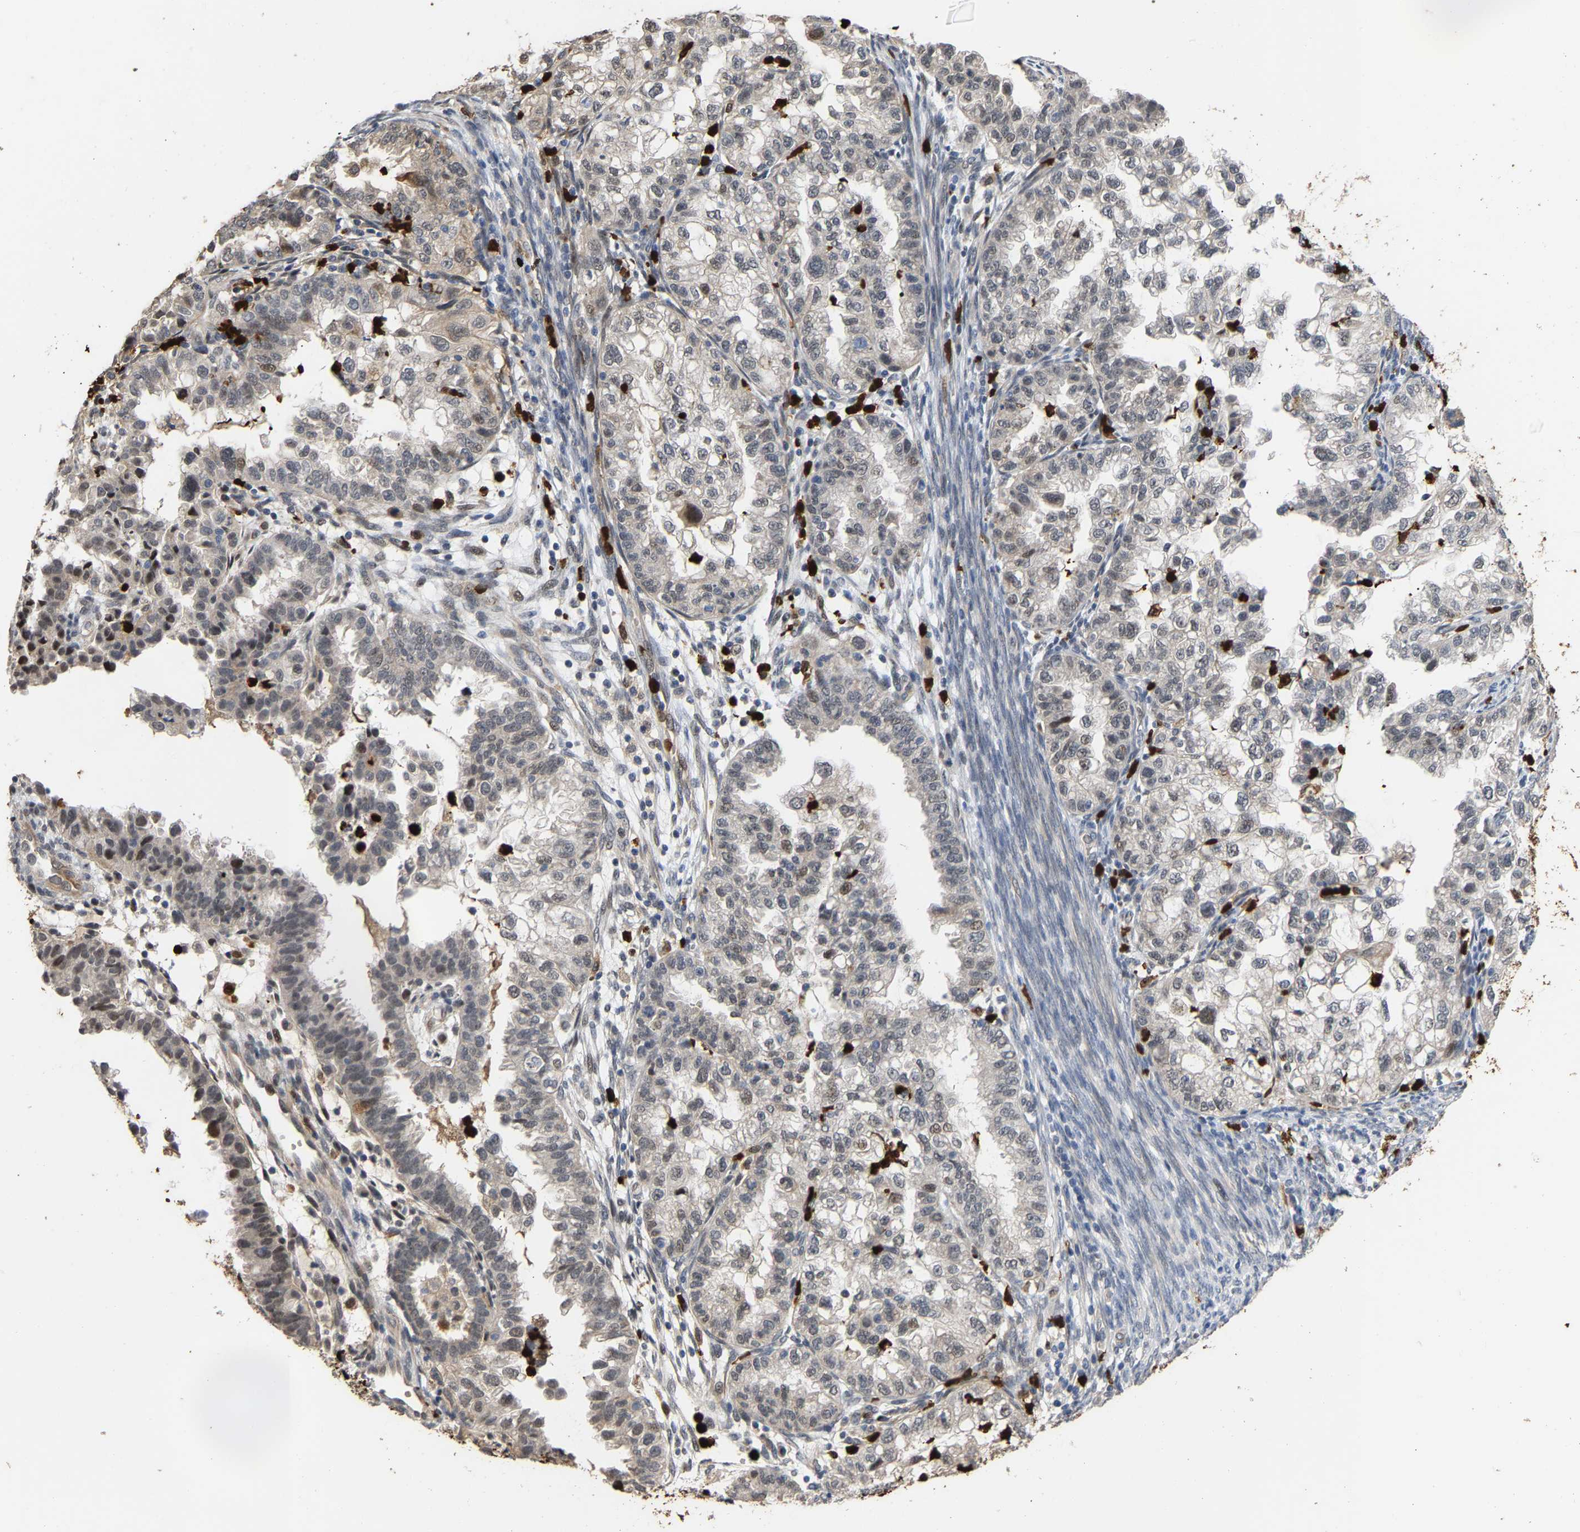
{"staining": {"intensity": "weak", "quantity": "<25%", "location": "cytoplasmic/membranous,nuclear"}, "tissue": "endometrial cancer", "cell_type": "Tumor cells", "image_type": "cancer", "snomed": [{"axis": "morphology", "description": "Adenocarcinoma, NOS"}, {"axis": "topography", "description": "Endometrium"}], "caption": "IHC of human endometrial cancer (adenocarcinoma) shows no staining in tumor cells. The staining is performed using DAB (3,3'-diaminobenzidine) brown chromogen with nuclei counter-stained in using hematoxylin.", "gene": "TDRD7", "patient": {"sex": "female", "age": 85}}